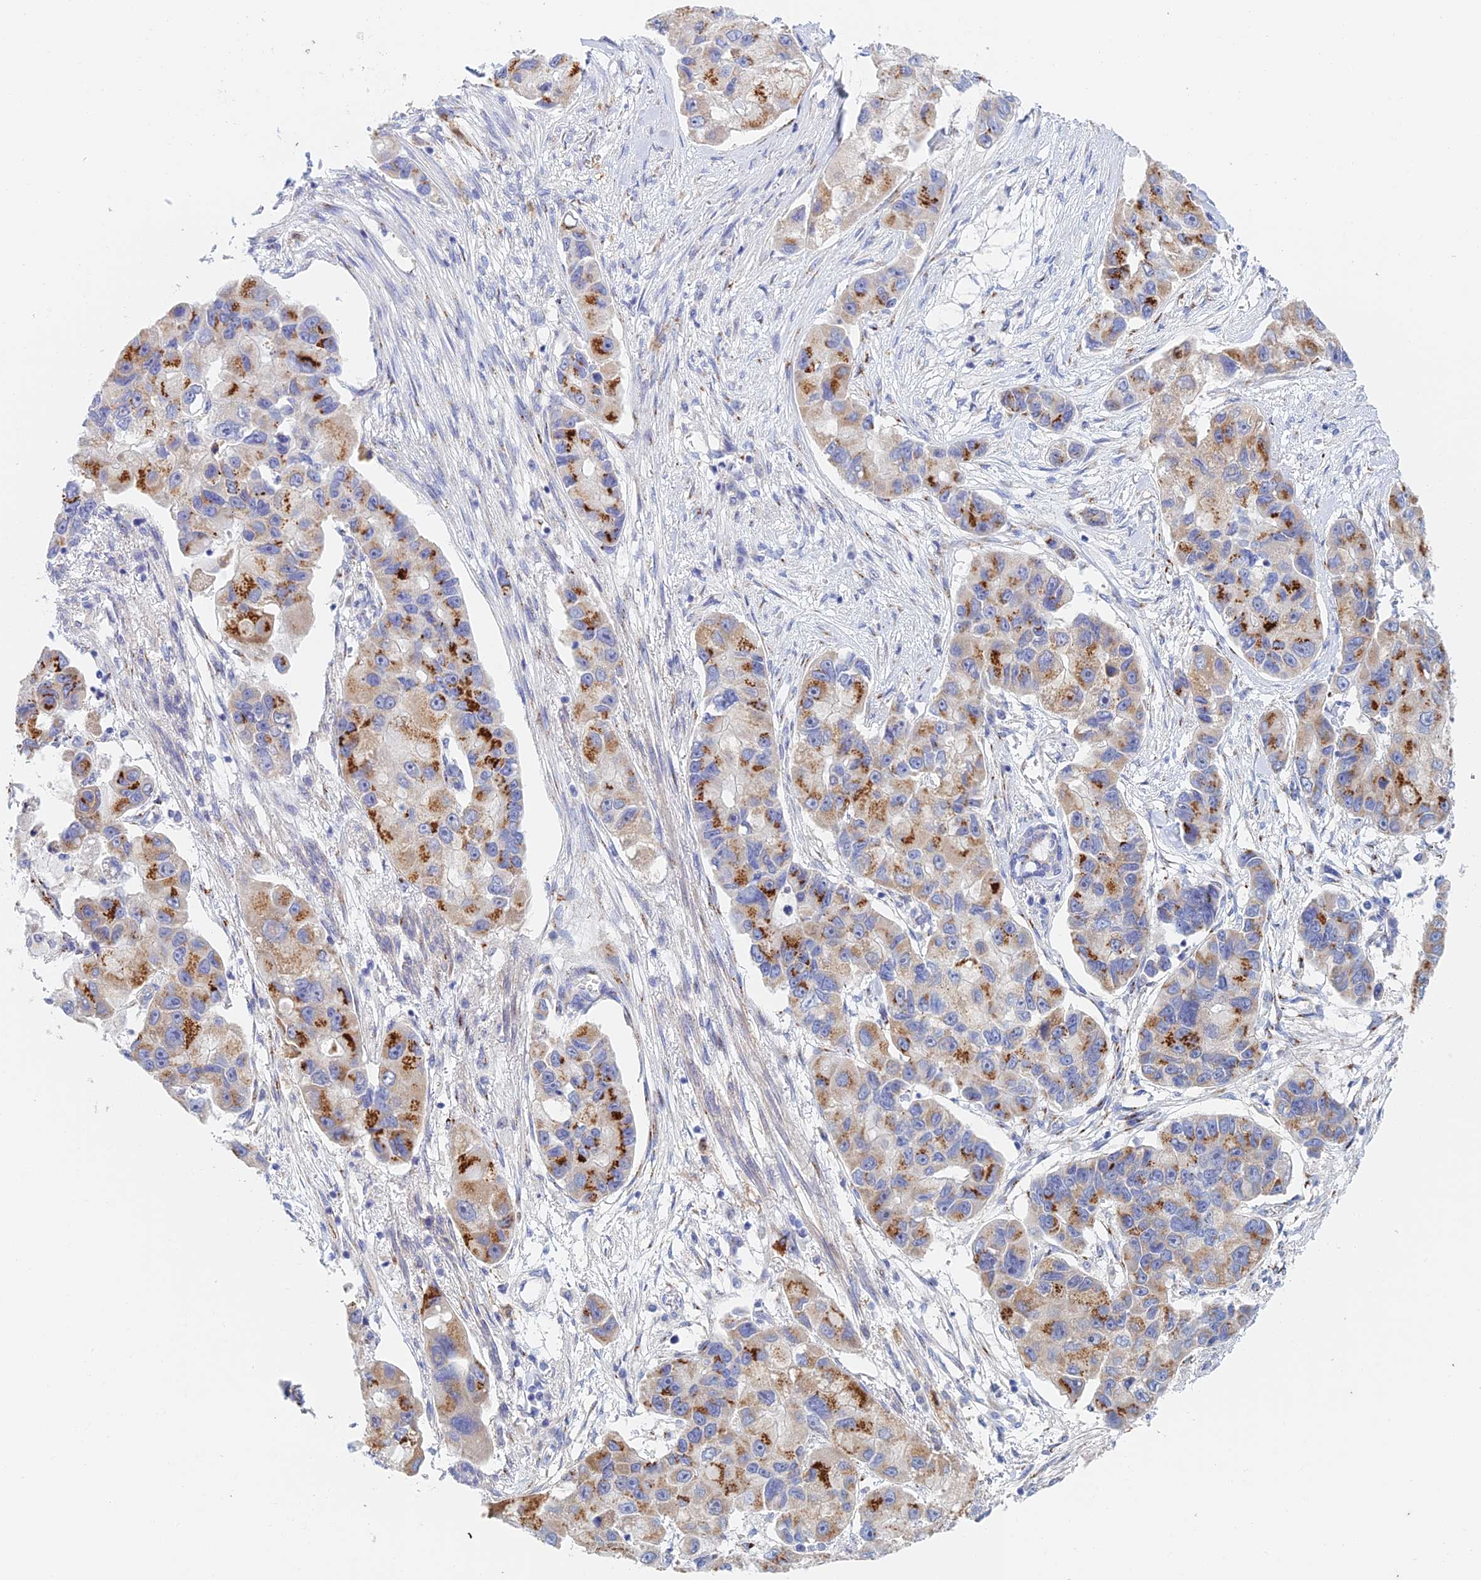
{"staining": {"intensity": "strong", "quantity": "25%-75%", "location": "cytoplasmic/membranous"}, "tissue": "lung cancer", "cell_type": "Tumor cells", "image_type": "cancer", "snomed": [{"axis": "morphology", "description": "Adenocarcinoma, NOS"}, {"axis": "topography", "description": "Lung"}], "caption": "The image displays a brown stain indicating the presence of a protein in the cytoplasmic/membranous of tumor cells in lung adenocarcinoma. The staining was performed using DAB (3,3'-diaminobenzidine), with brown indicating positive protein expression. Nuclei are stained blue with hematoxylin.", "gene": "SLC24A3", "patient": {"sex": "female", "age": 54}}